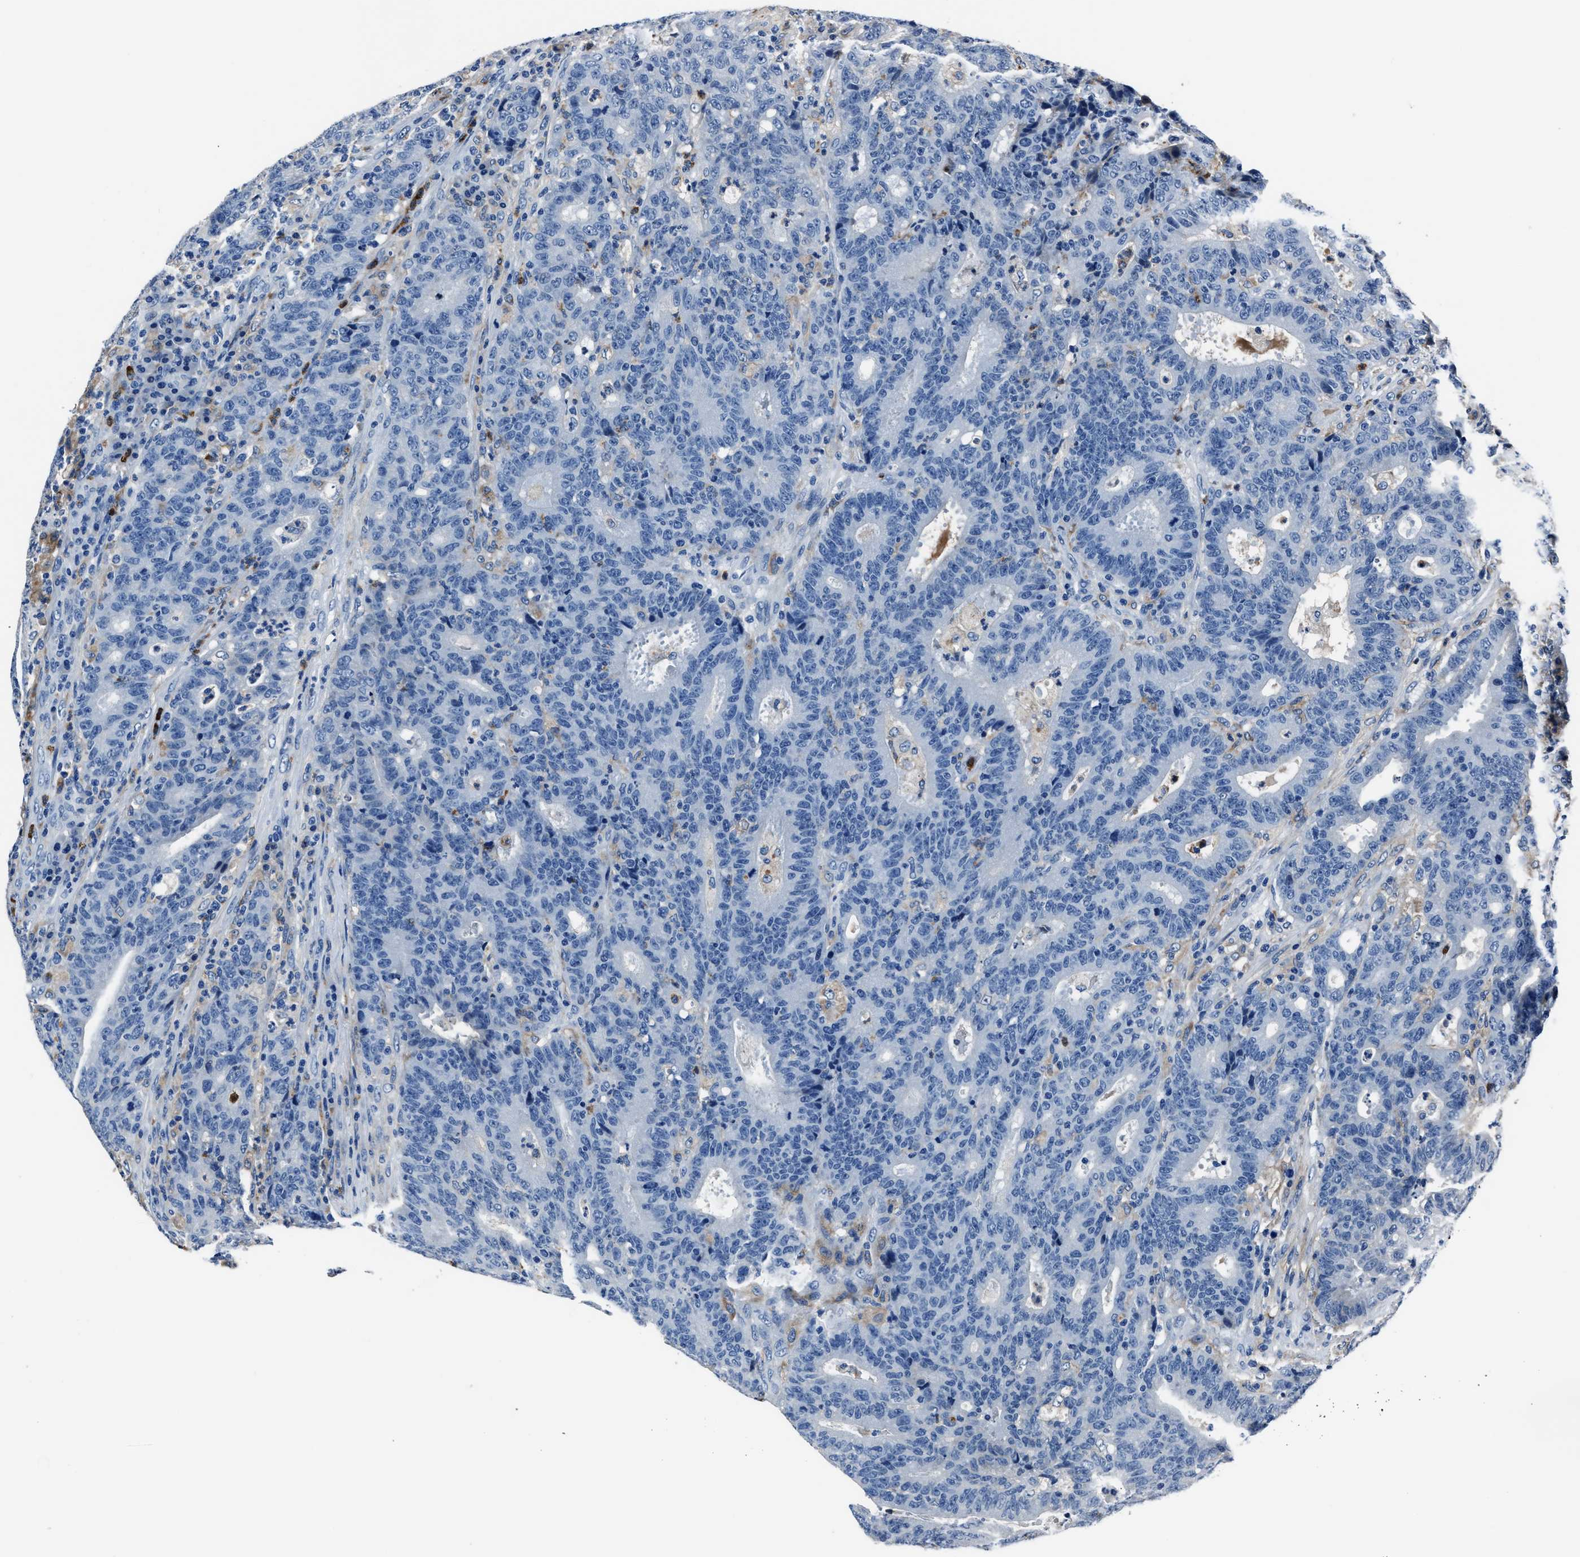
{"staining": {"intensity": "negative", "quantity": "none", "location": "none"}, "tissue": "colorectal cancer", "cell_type": "Tumor cells", "image_type": "cancer", "snomed": [{"axis": "morphology", "description": "Adenocarcinoma, NOS"}, {"axis": "topography", "description": "Colon"}], "caption": "Tumor cells show no significant protein staining in colorectal cancer.", "gene": "FGL2", "patient": {"sex": "female", "age": 75}}